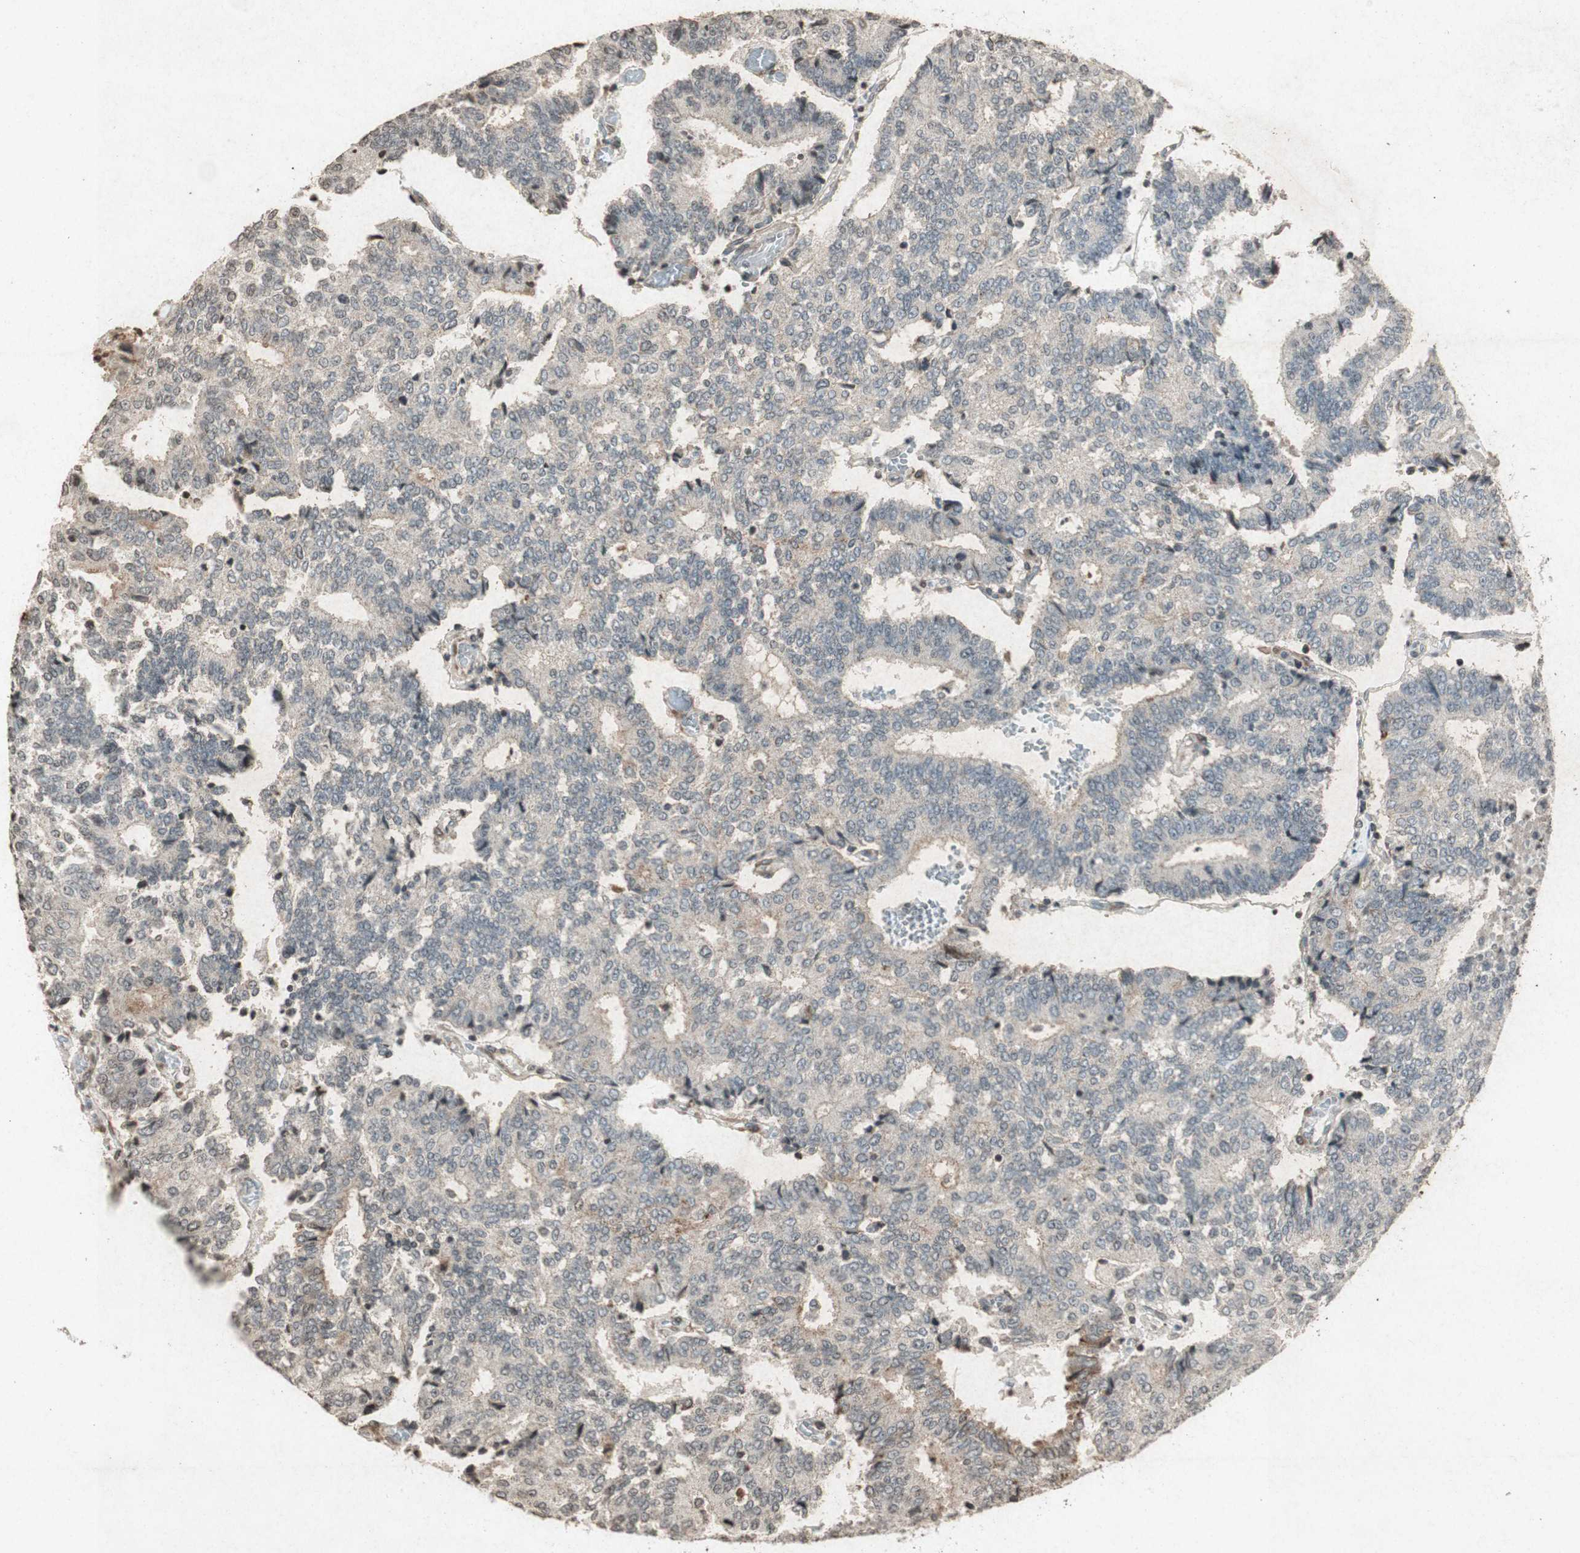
{"staining": {"intensity": "negative", "quantity": "none", "location": "none"}, "tissue": "prostate cancer", "cell_type": "Tumor cells", "image_type": "cancer", "snomed": [{"axis": "morphology", "description": "Adenocarcinoma, High grade"}, {"axis": "topography", "description": "Prostate"}], "caption": "This is an IHC histopathology image of prostate cancer. There is no expression in tumor cells.", "gene": "PRKG1", "patient": {"sex": "male", "age": 55}}